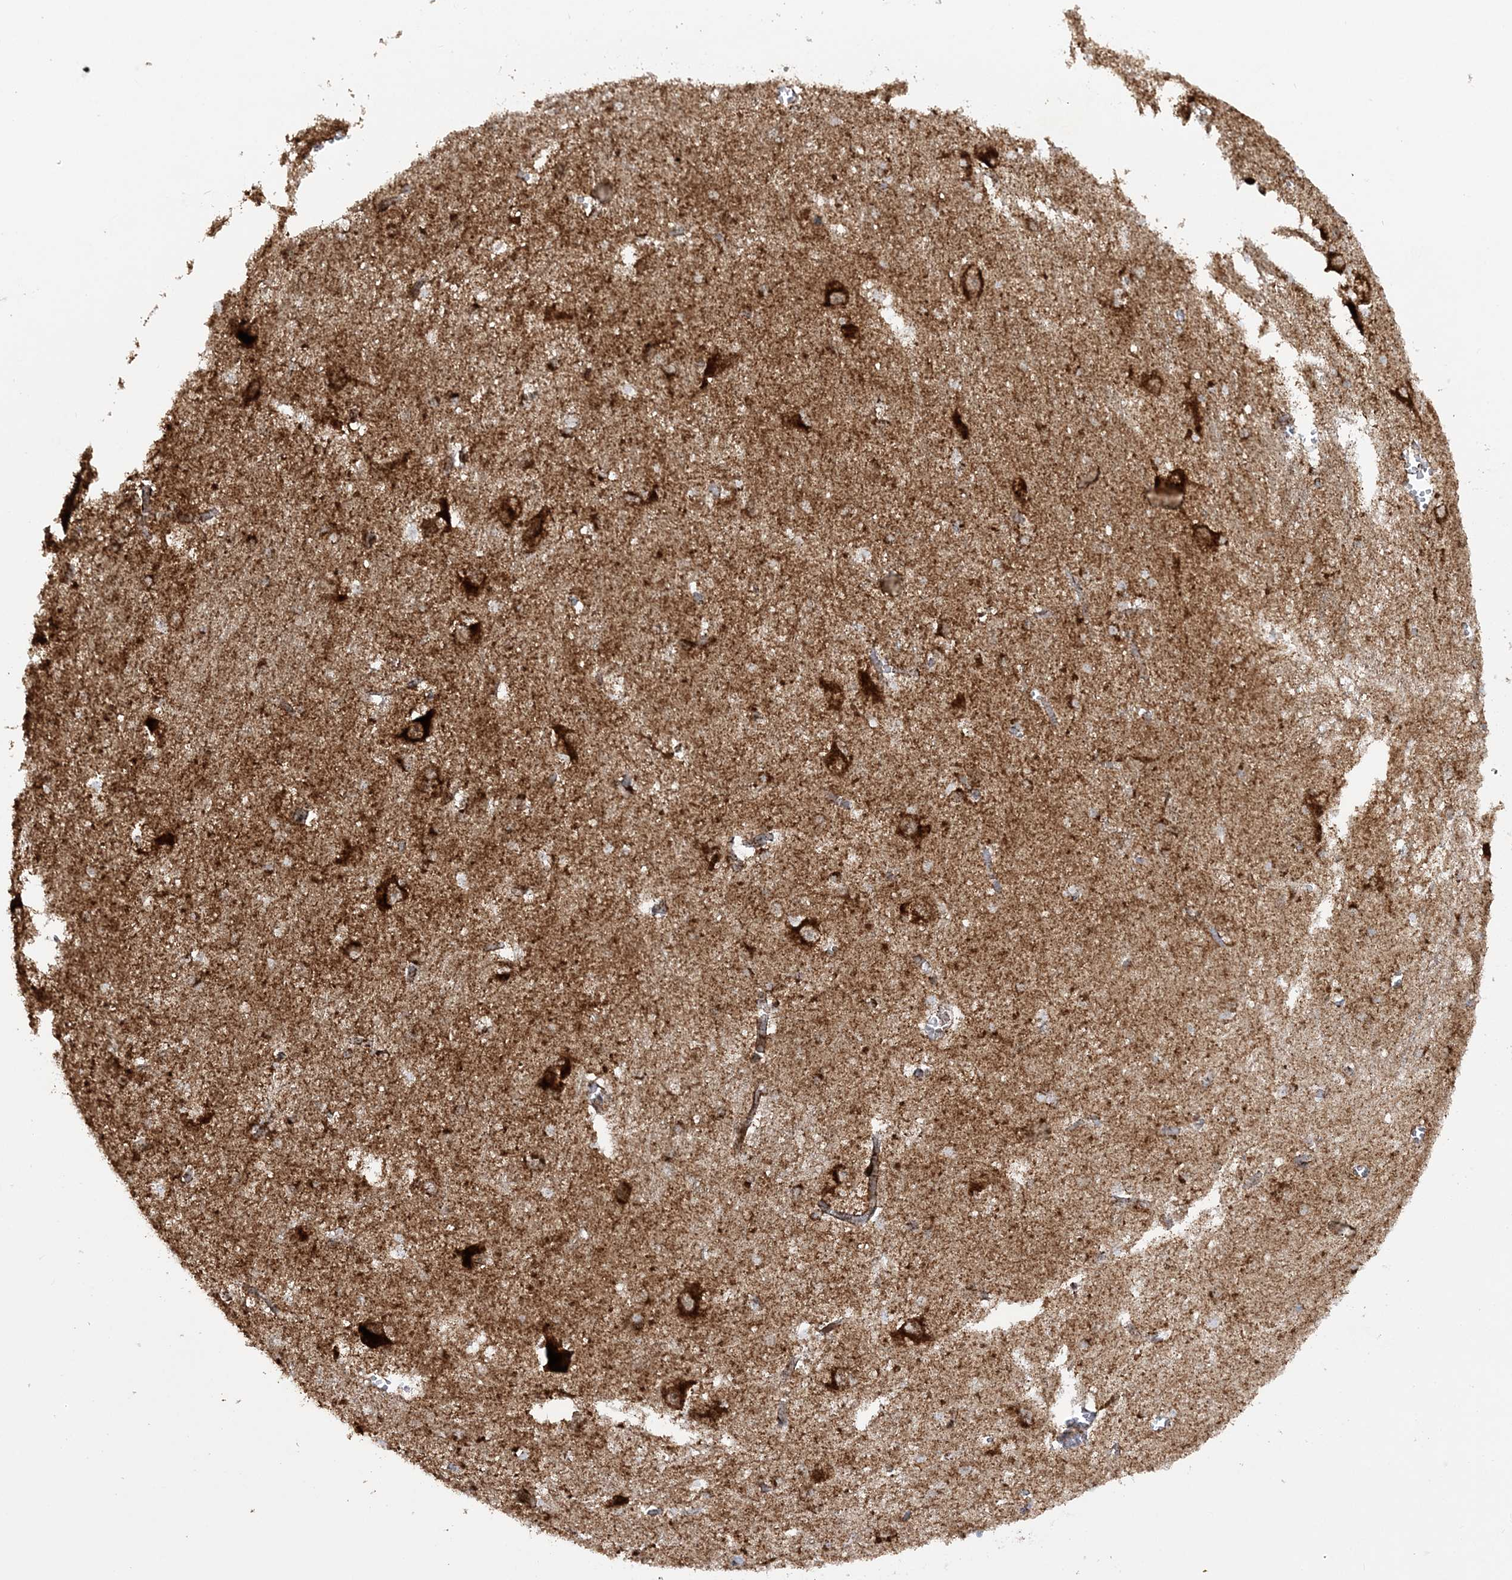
{"staining": {"intensity": "strong", "quantity": "<25%", "location": "cytoplasmic/membranous"}, "tissue": "caudate", "cell_type": "Glial cells", "image_type": "normal", "snomed": [{"axis": "morphology", "description": "Normal tissue, NOS"}, {"axis": "topography", "description": "Lateral ventricle wall"}], "caption": "A micrograph of caudate stained for a protein demonstrates strong cytoplasmic/membranous brown staining in glial cells.", "gene": "CRY2", "patient": {"sex": "male", "age": 37}}